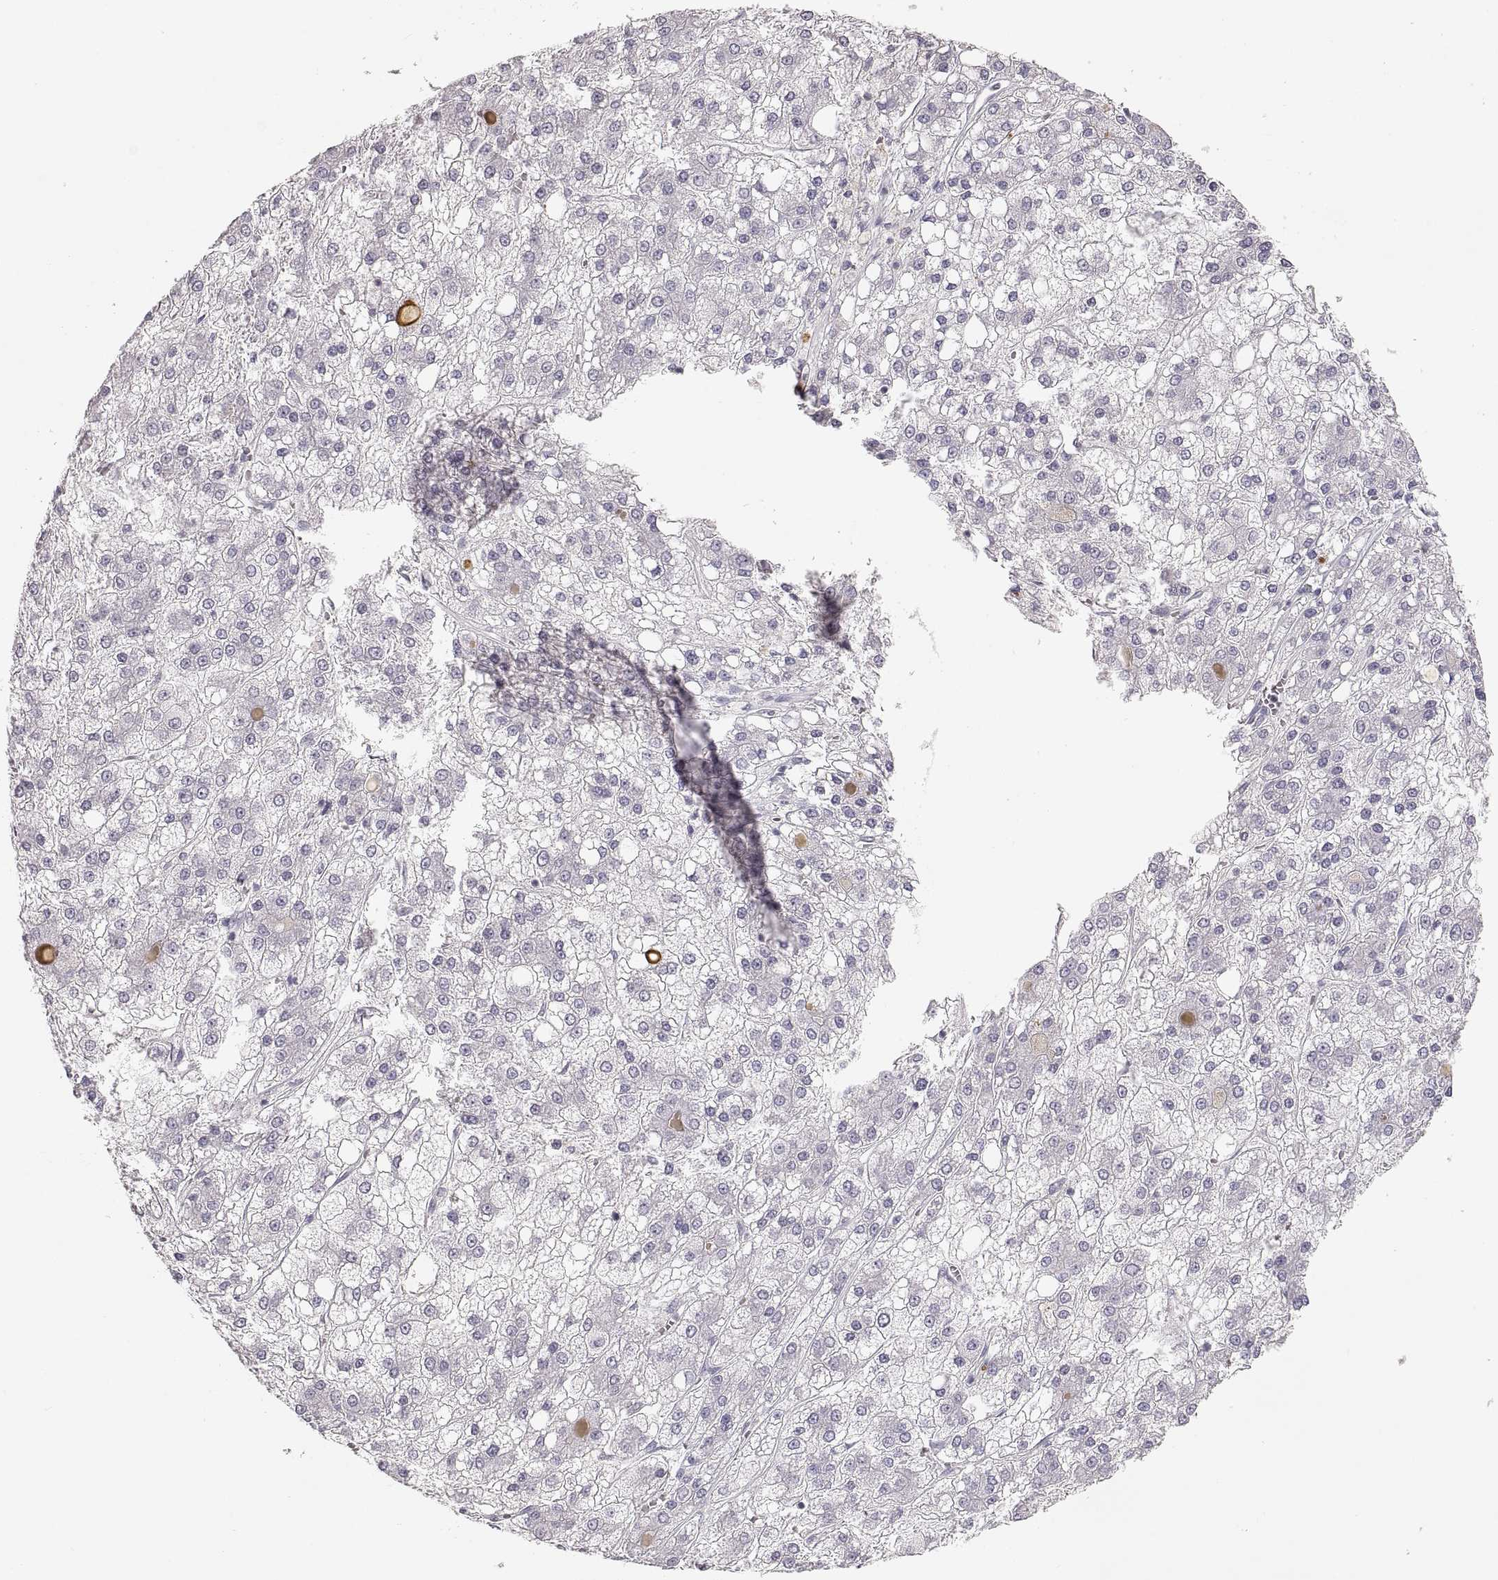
{"staining": {"intensity": "negative", "quantity": "none", "location": "none"}, "tissue": "liver cancer", "cell_type": "Tumor cells", "image_type": "cancer", "snomed": [{"axis": "morphology", "description": "Carcinoma, Hepatocellular, NOS"}, {"axis": "topography", "description": "Liver"}], "caption": "High power microscopy histopathology image of an IHC image of liver cancer (hepatocellular carcinoma), revealing no significant positivity in tumor cells. (Stains: DAB (3,3'-diaminobenzidine) immunohistochemistry with hematoxylin counter stain, Microscopy: brightfield microscopy at high magnification).", "gene": "PCSK2", "patient": {"sex": "male", "age": 73}}